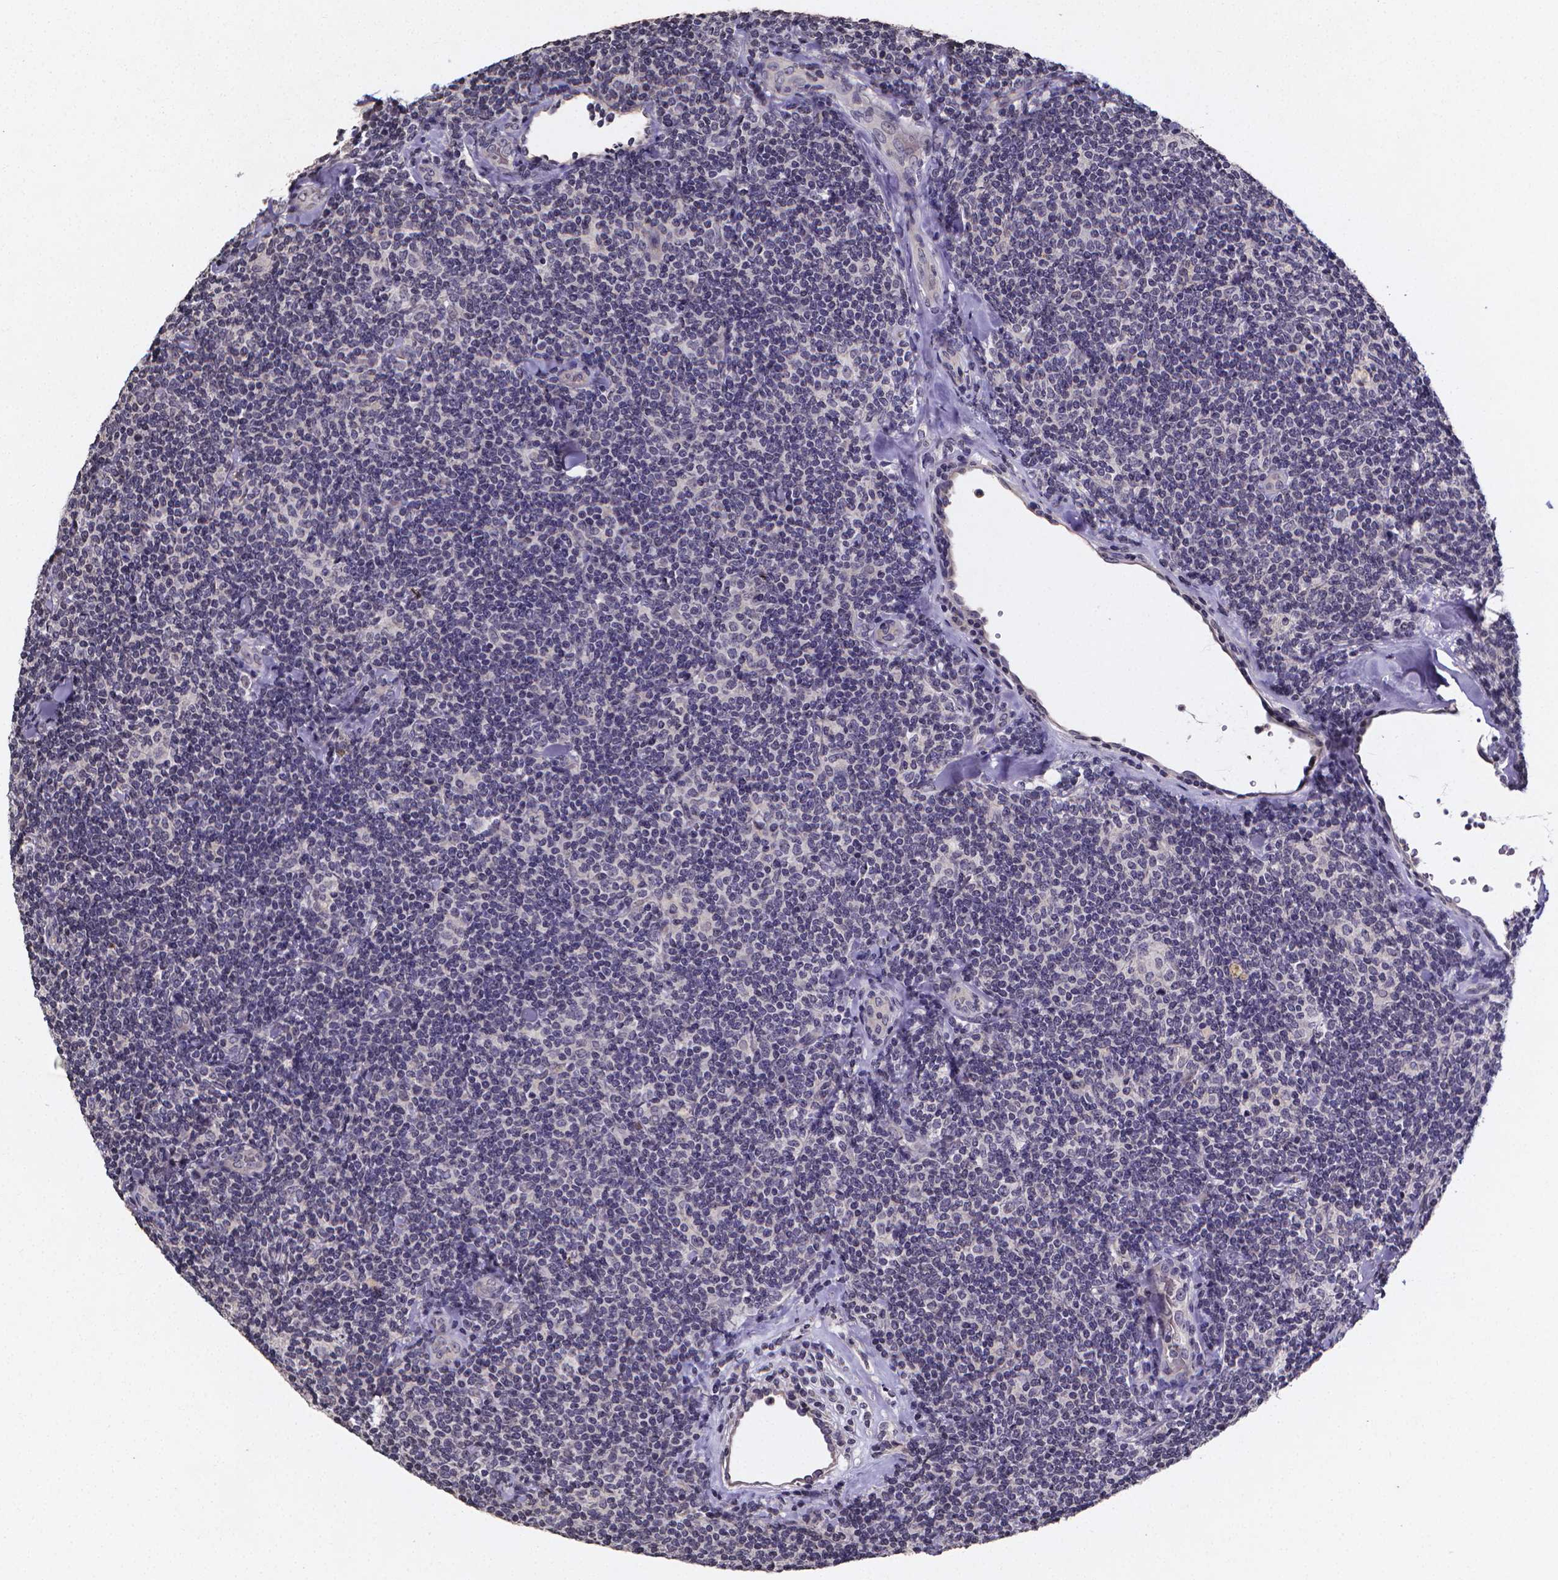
{"staining": {"intensity": "negative", "quantity": "none", "location": "none"}, "tissue": "lymphoma", "cell_type": "Tumor cells", "image_type": "cancer", "snomed": [{"axis": "morphology", "description": "Malignant lymphoma, non-Hodgkin's type, Low grade"}, {"axis": "topography", "description": "Lymph node"}], "caption": "DAB (3,3'-diaminobenzidine) immunohistochemical staining of malignant lymphoma, non-Hodgkin's type (low-grade) displays no significant expression in tumor cells.", "gene": "TP73", "patient": {"sex": "female", "age": 56}}